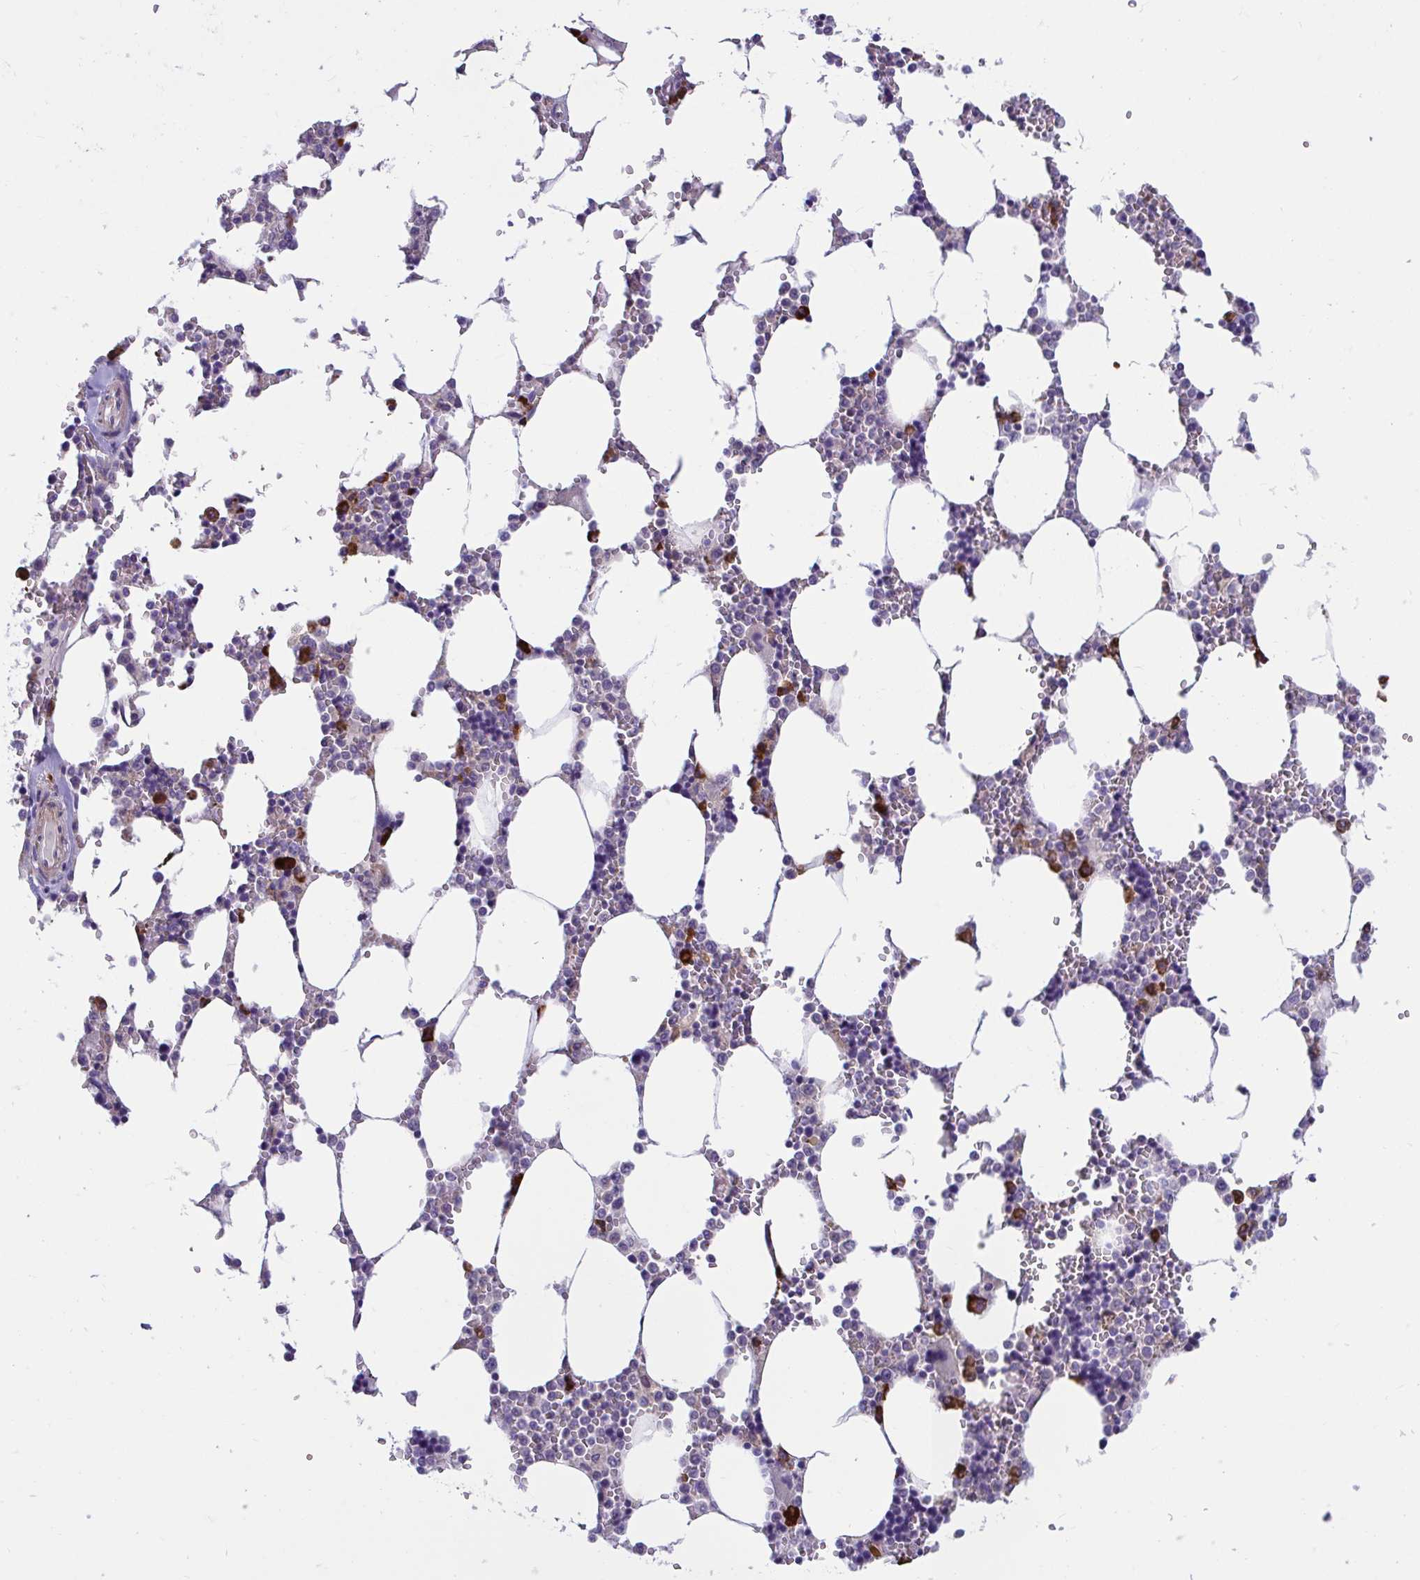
{"staining": {"intensity": "strong", "quantity": "<25%", "location": "cytoplasmic/membranous"}, "tissue": "bone marrow", "cell_type": "Hematopoietic cells", "image_type": "normal", "snomed": [{"axis": "morphology", "description": "Normal tissue, NOS"}, {"axis": "topography", "description": "Bone marrow"}], "caption": "Bone marrow was stained to show a protein in brown. There is medium levels of strong cytoplasmic/membranous staining in approximately <25% of hematopoietic cells. The staining is performed using DAB (3,3'-diaminobenzidine) brown chromogen to label protein expression. The nuclei are counter-stained blue using hematoxylin.", "gene": "WBP1", "patient": {"sex": "male", "age": 64}}